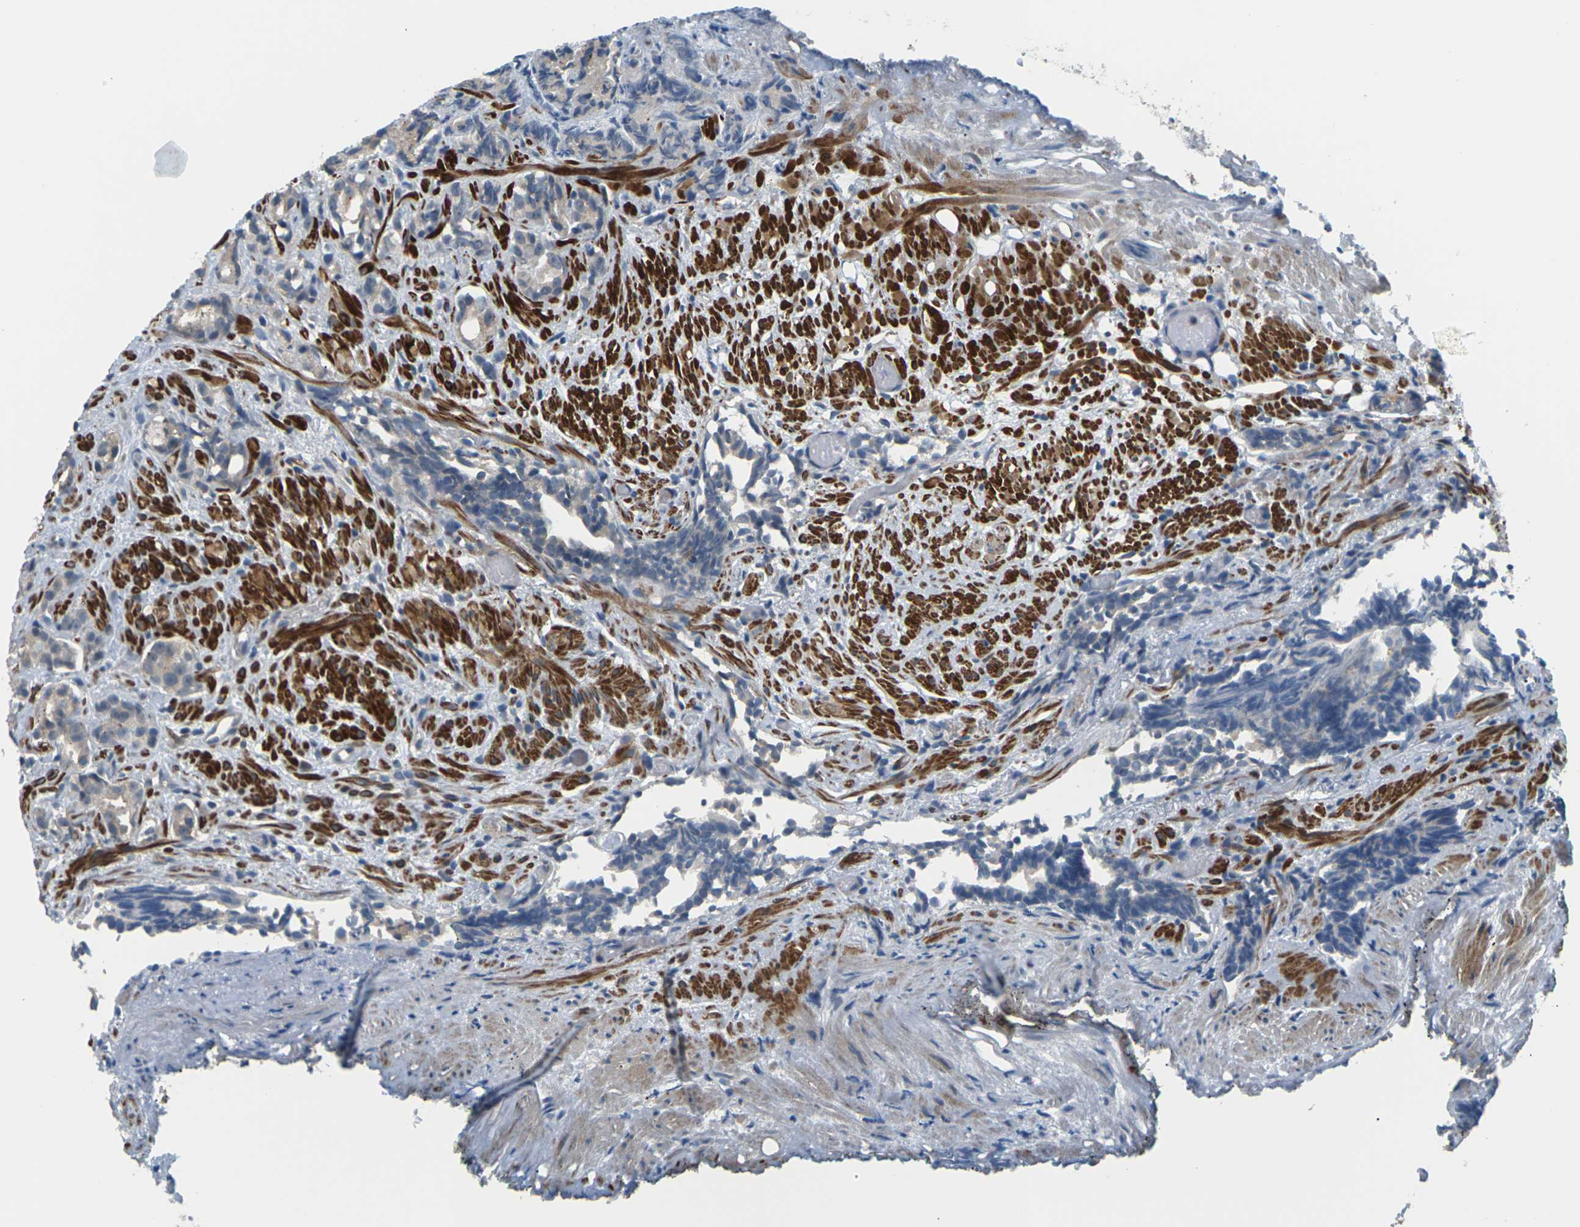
{"staining": {"intensity": "negative", "quantity": "none", "location": "none"}, "tissue": "prostate cancer", "cell_type": "Tumor cells", "image_type": "cancer", "snomed": [{"axis": "morphology", "description": "Adenocarcinoma, Low grade"}, {"axis": "topography", "description": "Prostate"}], "caption": "High power microscopy photomicrograph of an immunohistochemistry histopathology image of prostate cancer (adenocarcinoma (low-grade)), revealing no significant staining in tumor cells. The staining is performed using DAB (3,3'-diaminobenzidine) brown chromogen with nuclei counter-stained in using hematoxylin.", "gene": "SLC13A3", "patient": {"sex": "male", "age": 89}}